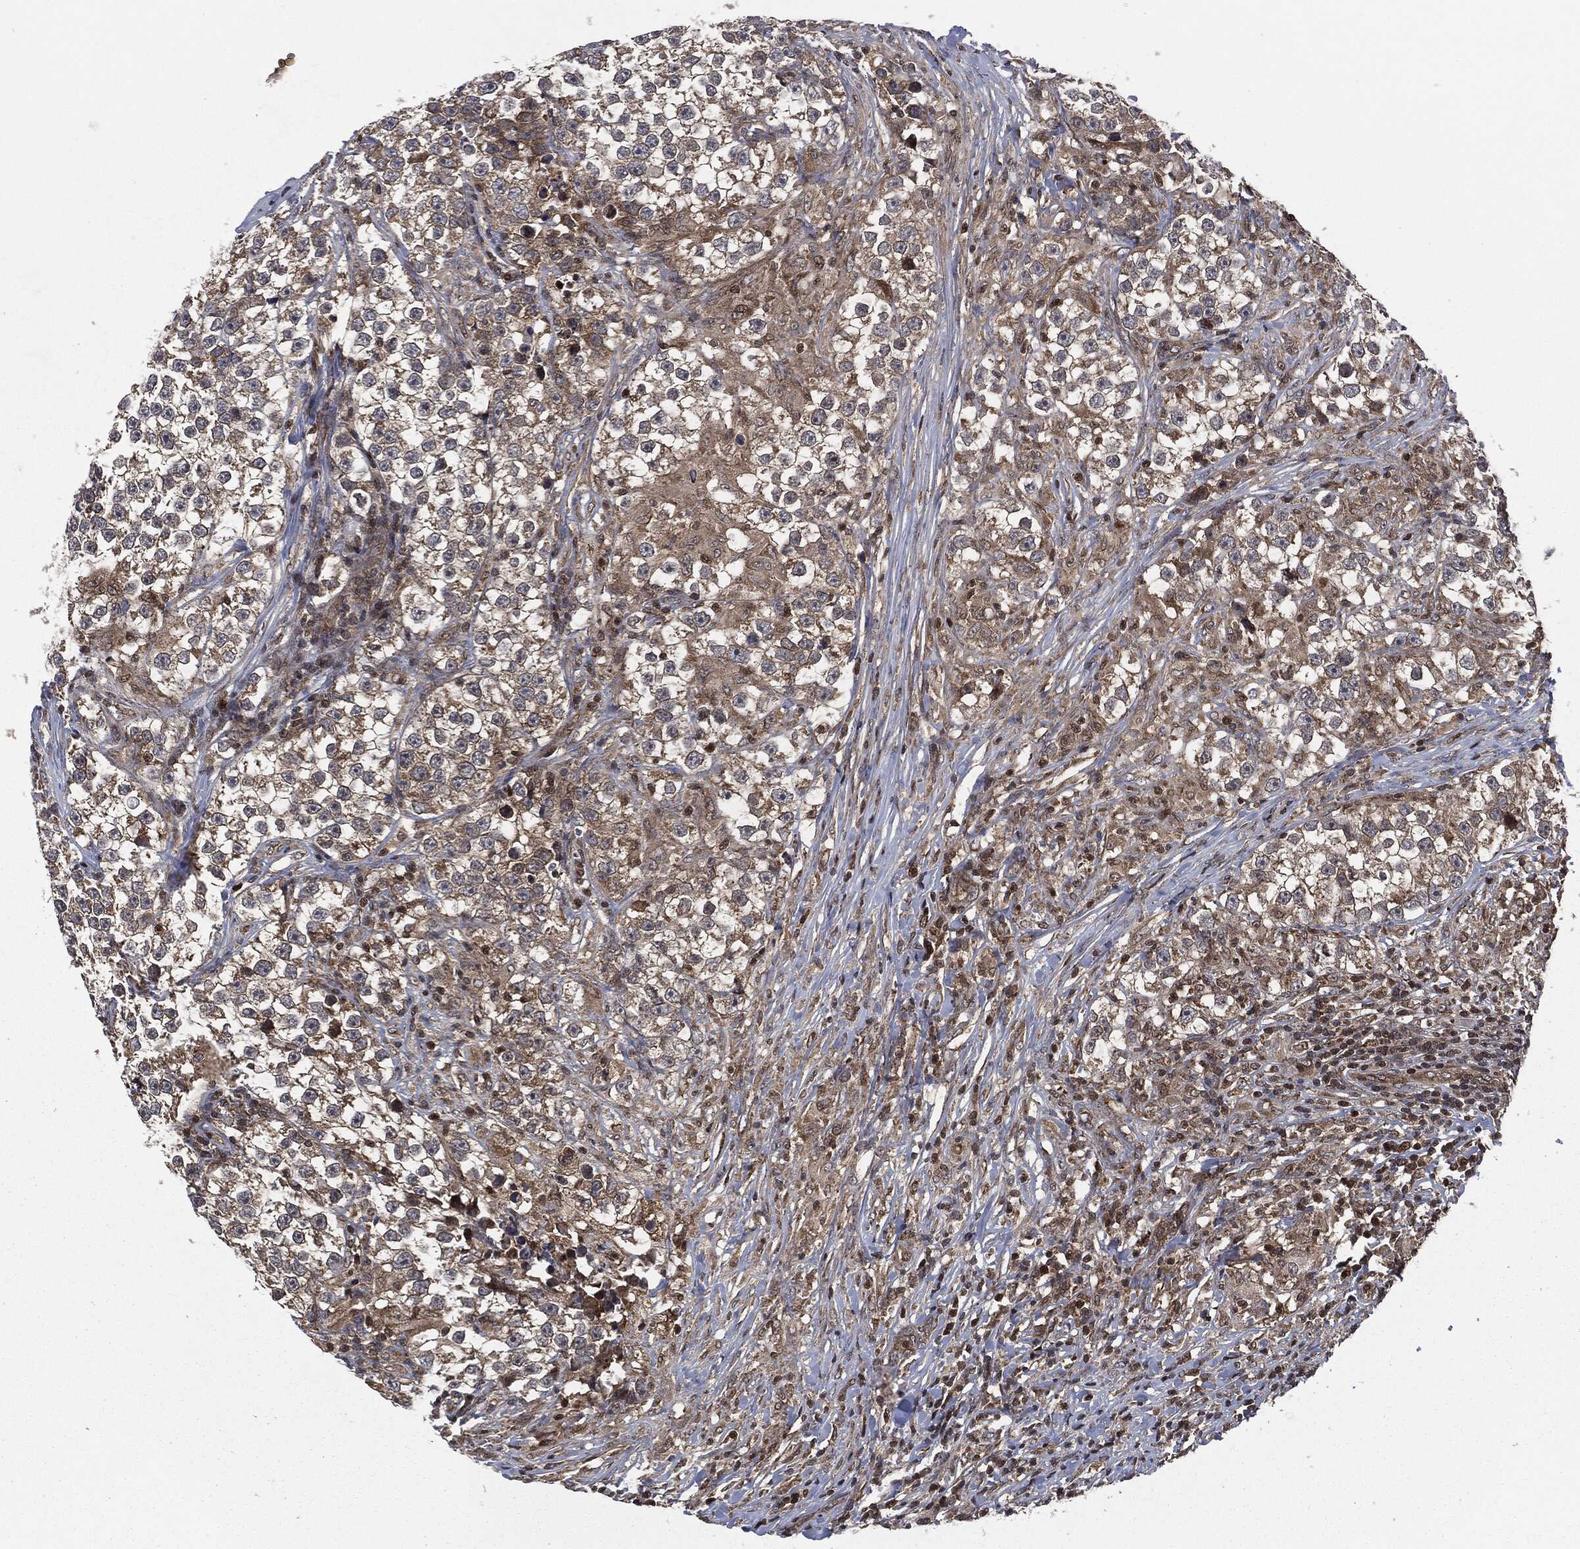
{"staining": {"intensity": "moderate", "quantity": "25%-75%", "location": "cytoplasmic/membranous"}, "tissue": "testis cancer", "cell_type": "Tumor cells", "image_type": "cancer", "snomed": [{"axis": "morphology", "description": "Seminoma, NOS"}, {"axis": "topography", "description": "Testis"}], "caption": "Brown immunohistochemical staining in human testis seminoma displays moderate cytoplasmic/membranous positivity in approximately 25%-75% of tumor cells.", "gene": "HRAS", "patient": {"sex": "male", "age": 46}}